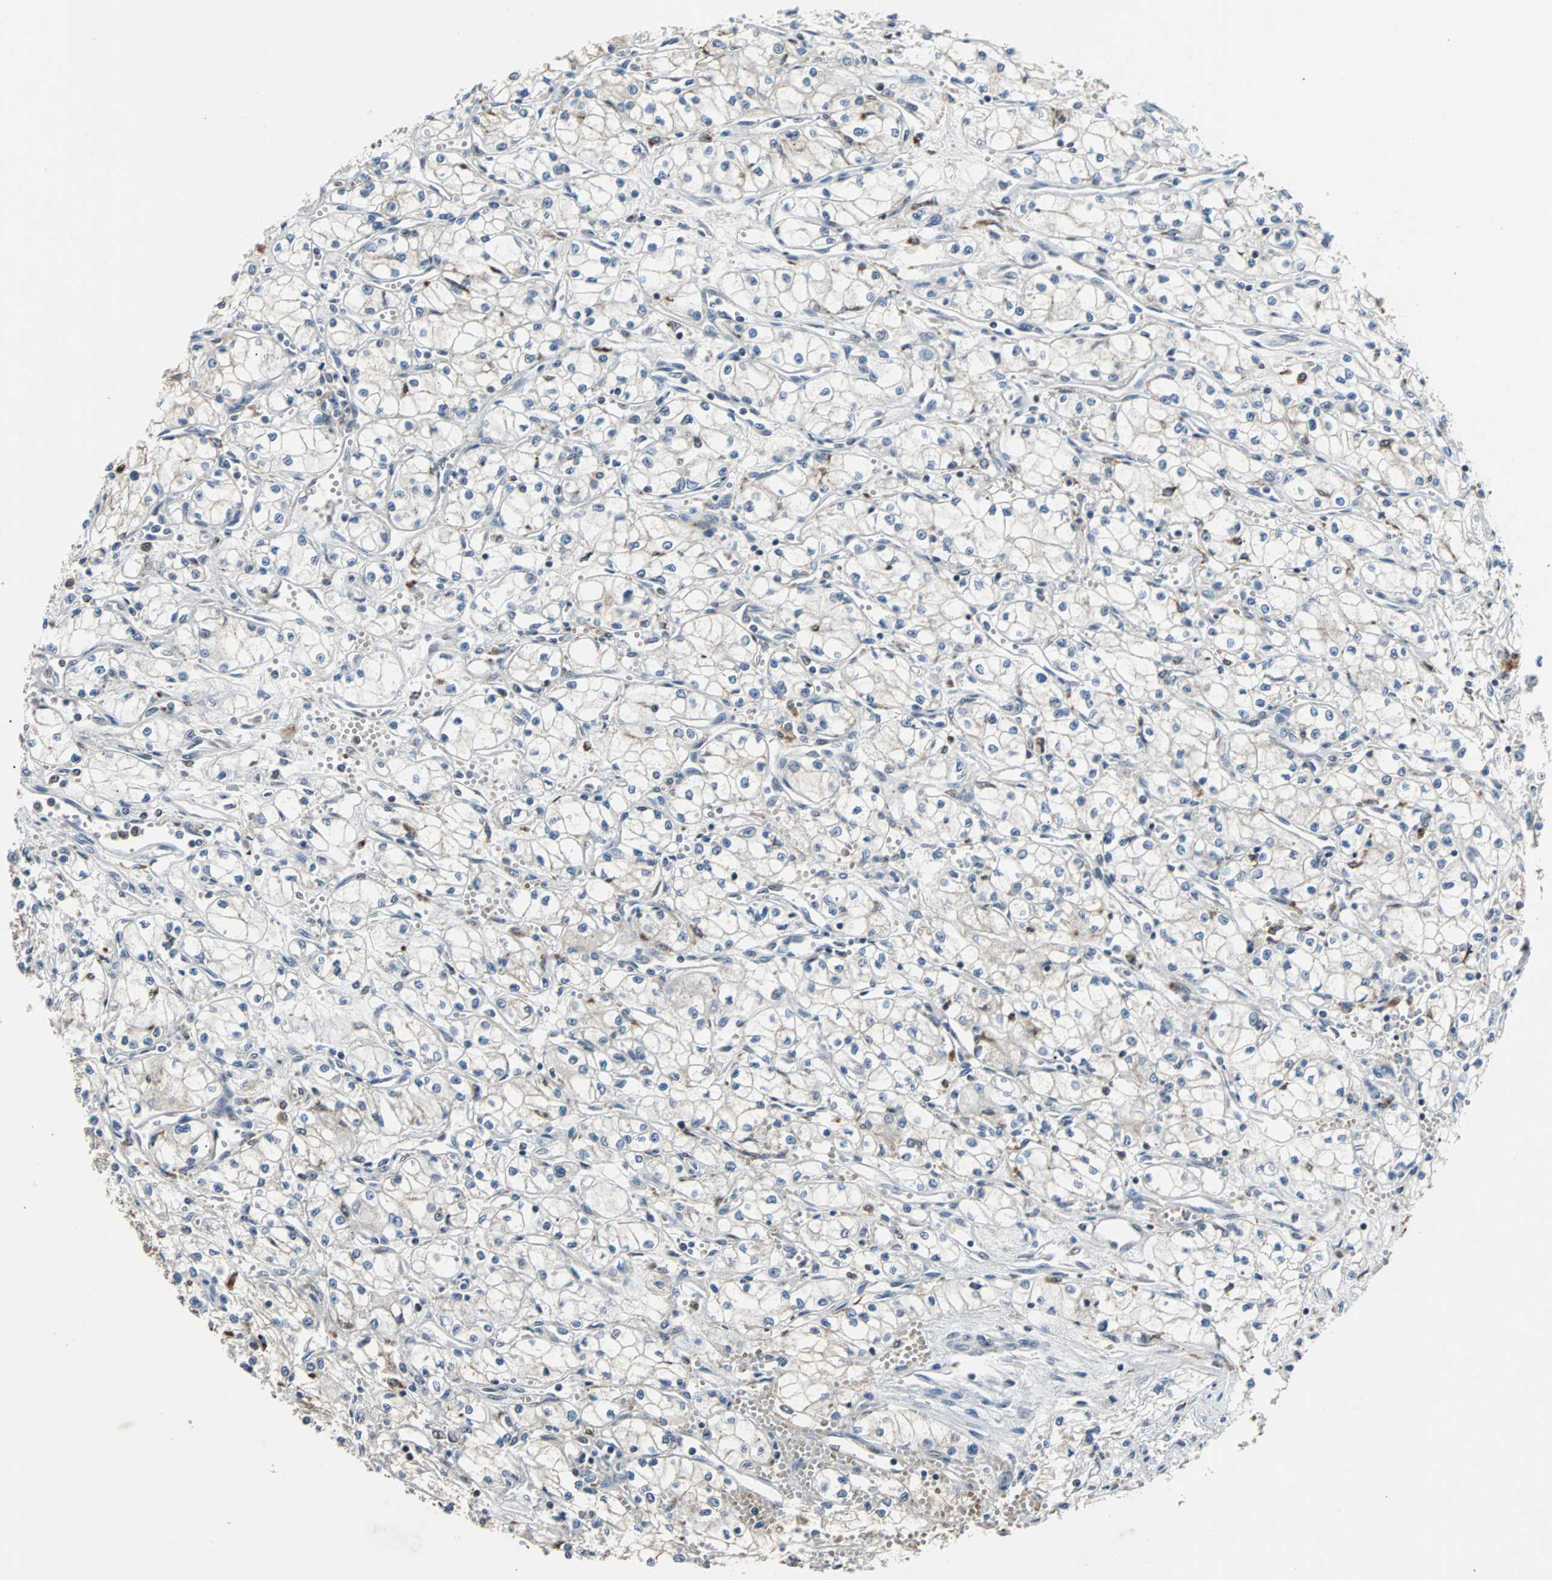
{"staining": {"intensity": "negative", "quantity": "none", "location": "none"}, "tissue": "renal cancer", "cell_type": "Tumor cells", "image_type": "cancer", "snomed": [{"axis": "morphology", "description": "Normal tissue, NOS"}, {"axis": "morphology", "description": "Adenocarcinoma, NOS"}, {"axis": "topography", "description": "Kidney"}], "caption": "This is a micrograph of immunohistochemistry (IHC) staining of renal cancer, which shows no staining in tumor cells.", "gene": "HLX", "patient": {"sex": "male", "age": 59}}